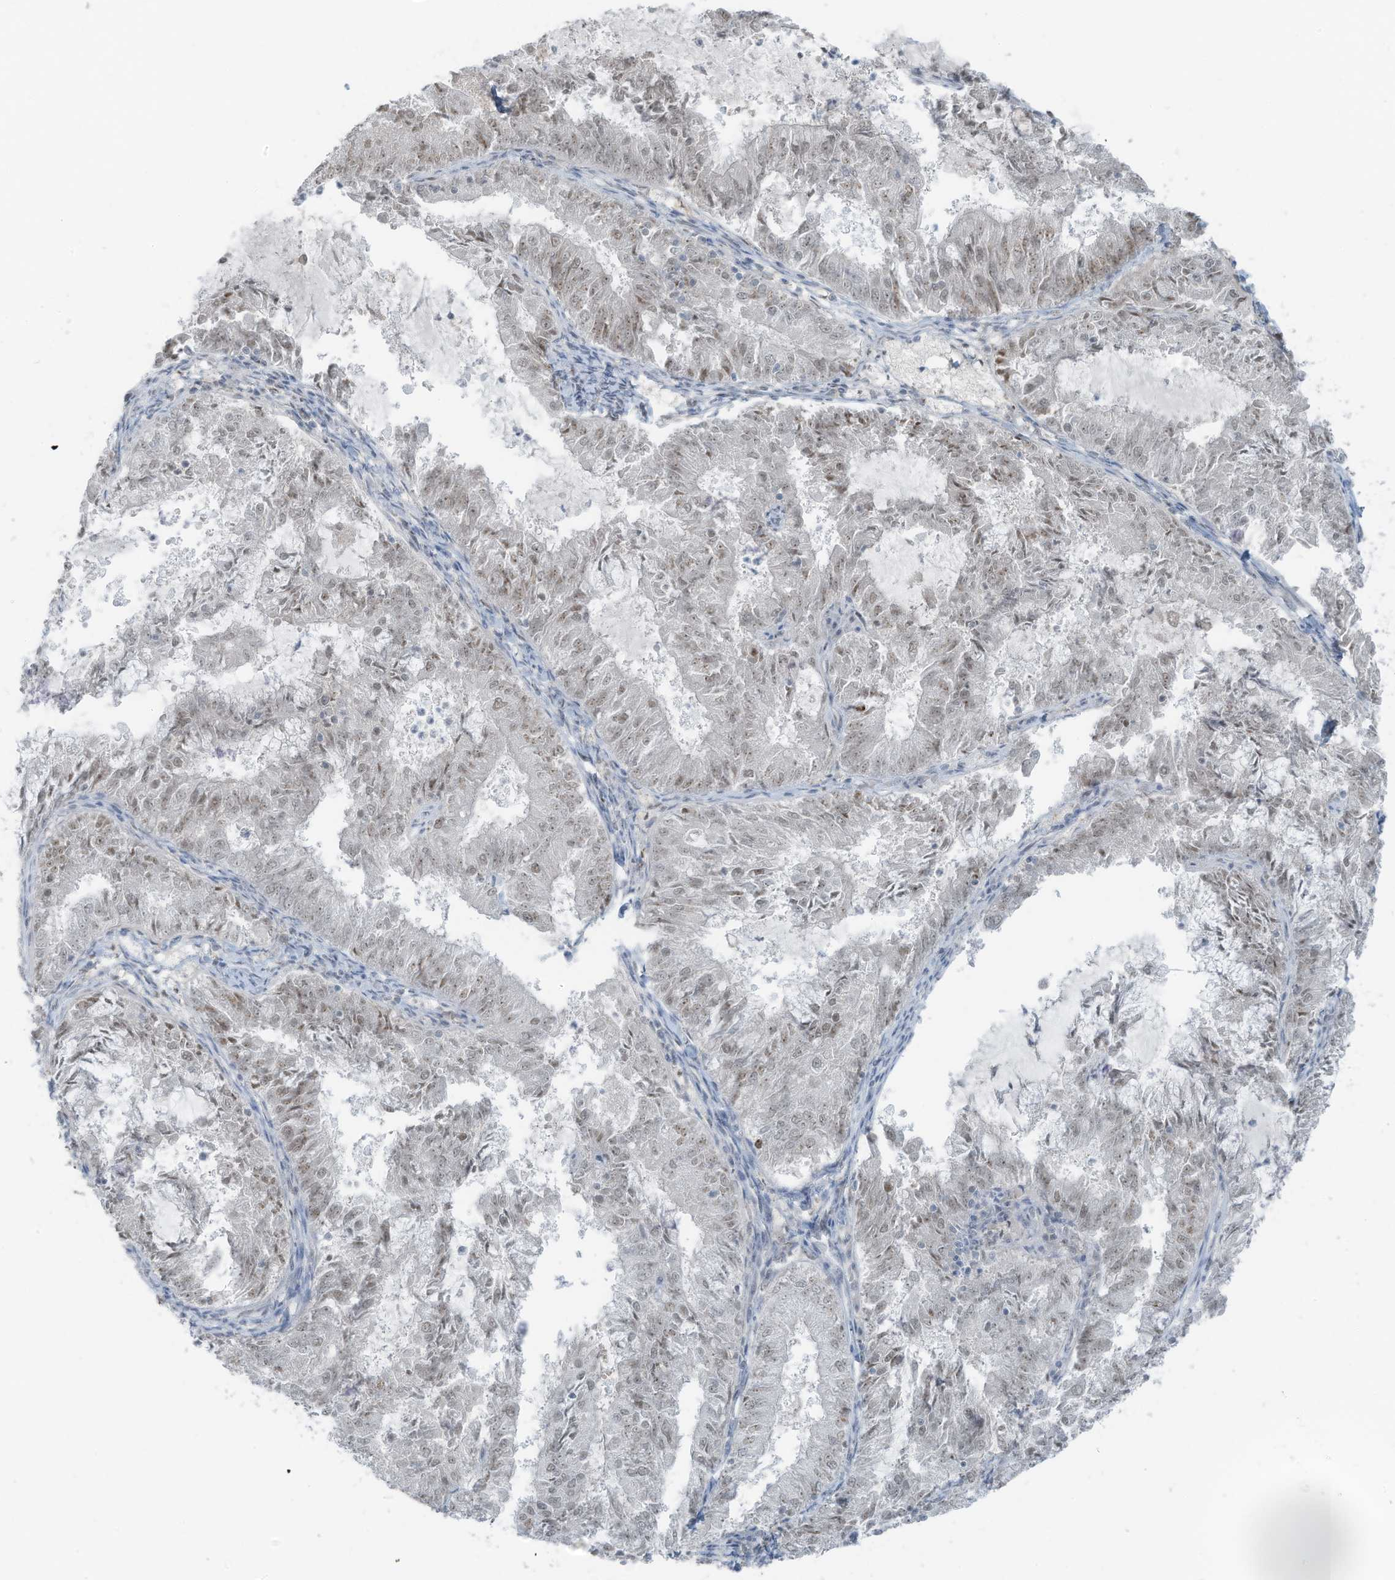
{"staining": {"intensity": "weak", "quantity": "25%-75%", "location": "nuclear"}, "tissue": "endometrial cancer", "cell_type": "Tumor cells", "image_type": "cancer", "snomed": [{"axis": "morphology", "description": "Adenocarcinoma, NOS"}, {"axis": "topography", "description": "Endometrium"}], "caption": "IHC (DAB) staining of human endometrial adenocarcinoma displays weak nuclear protein staining in about 25%-75% of tumor cells. (IHC, brightfield microscopy, high magnification).", "gene": "WRNIP1", "patient": {"sex": "female", "age": 57}}